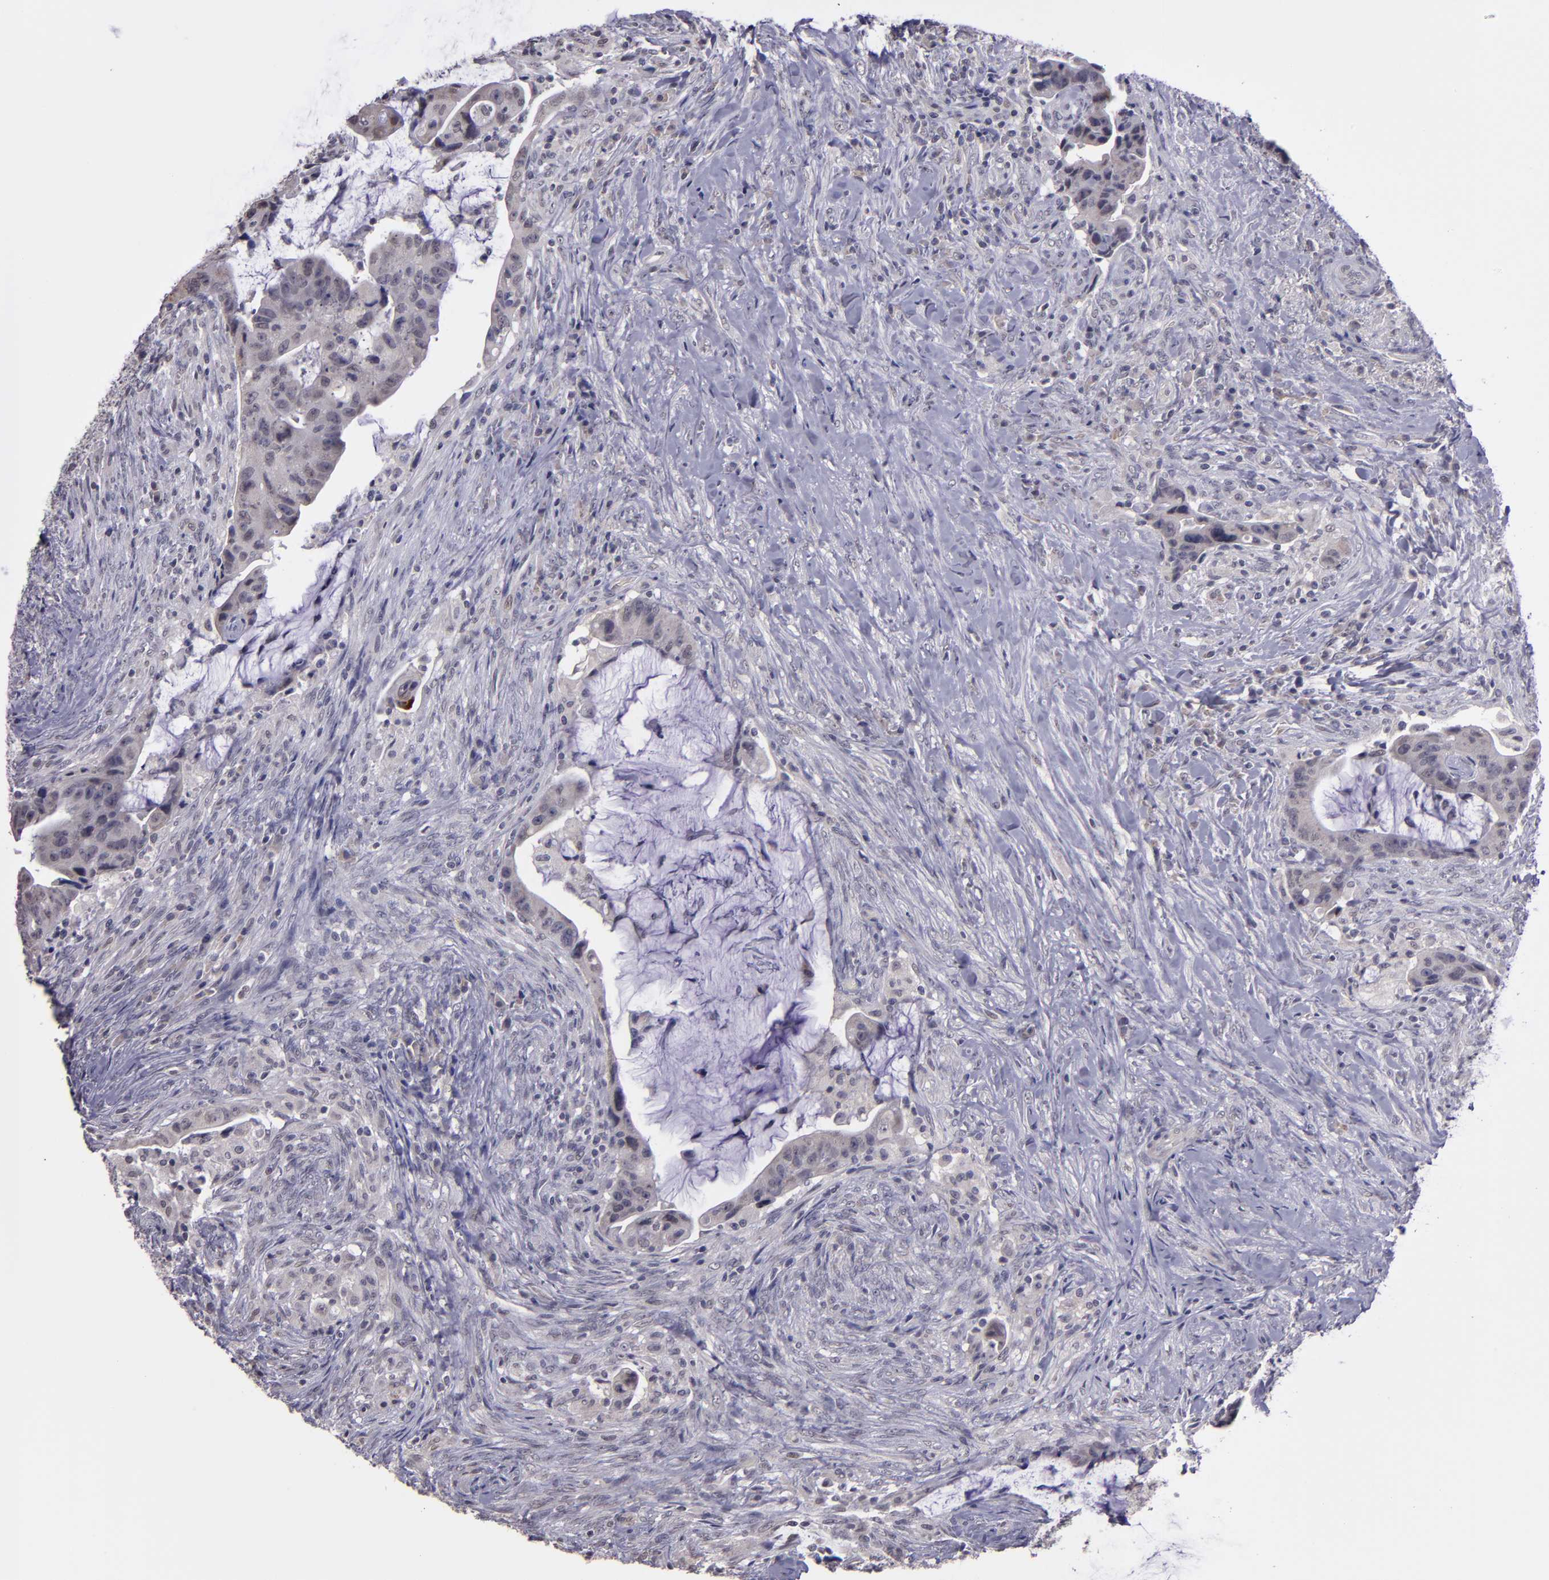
{"staining": {"intensity": "weak", "quantity": "25%-75%", "location": "cytoplasmic/membranous,nuclear"}, "tissue": "colorectal cancer", "cell_type": "Tumor cells", "image_type": "cancer", "snomed": [{"axis": "morphology", "description": "Adenocarcinoma, NOS"}, {"axis": "topography", "description": "Rectum"}], "caption": "Immunohistochemistry (DAB (3,3'-diaminobenzidine)) staining of colorectal adenocarcinoma demonstrates weak cytoplasmic/membranous and nuclear protein expression in approximately 25%-75% of tumor cells. The protein is shown in brown color, while the nuclei are stained blue.", "gene": "NRXN3", "patient": {"sex": "female", "age": 71}}